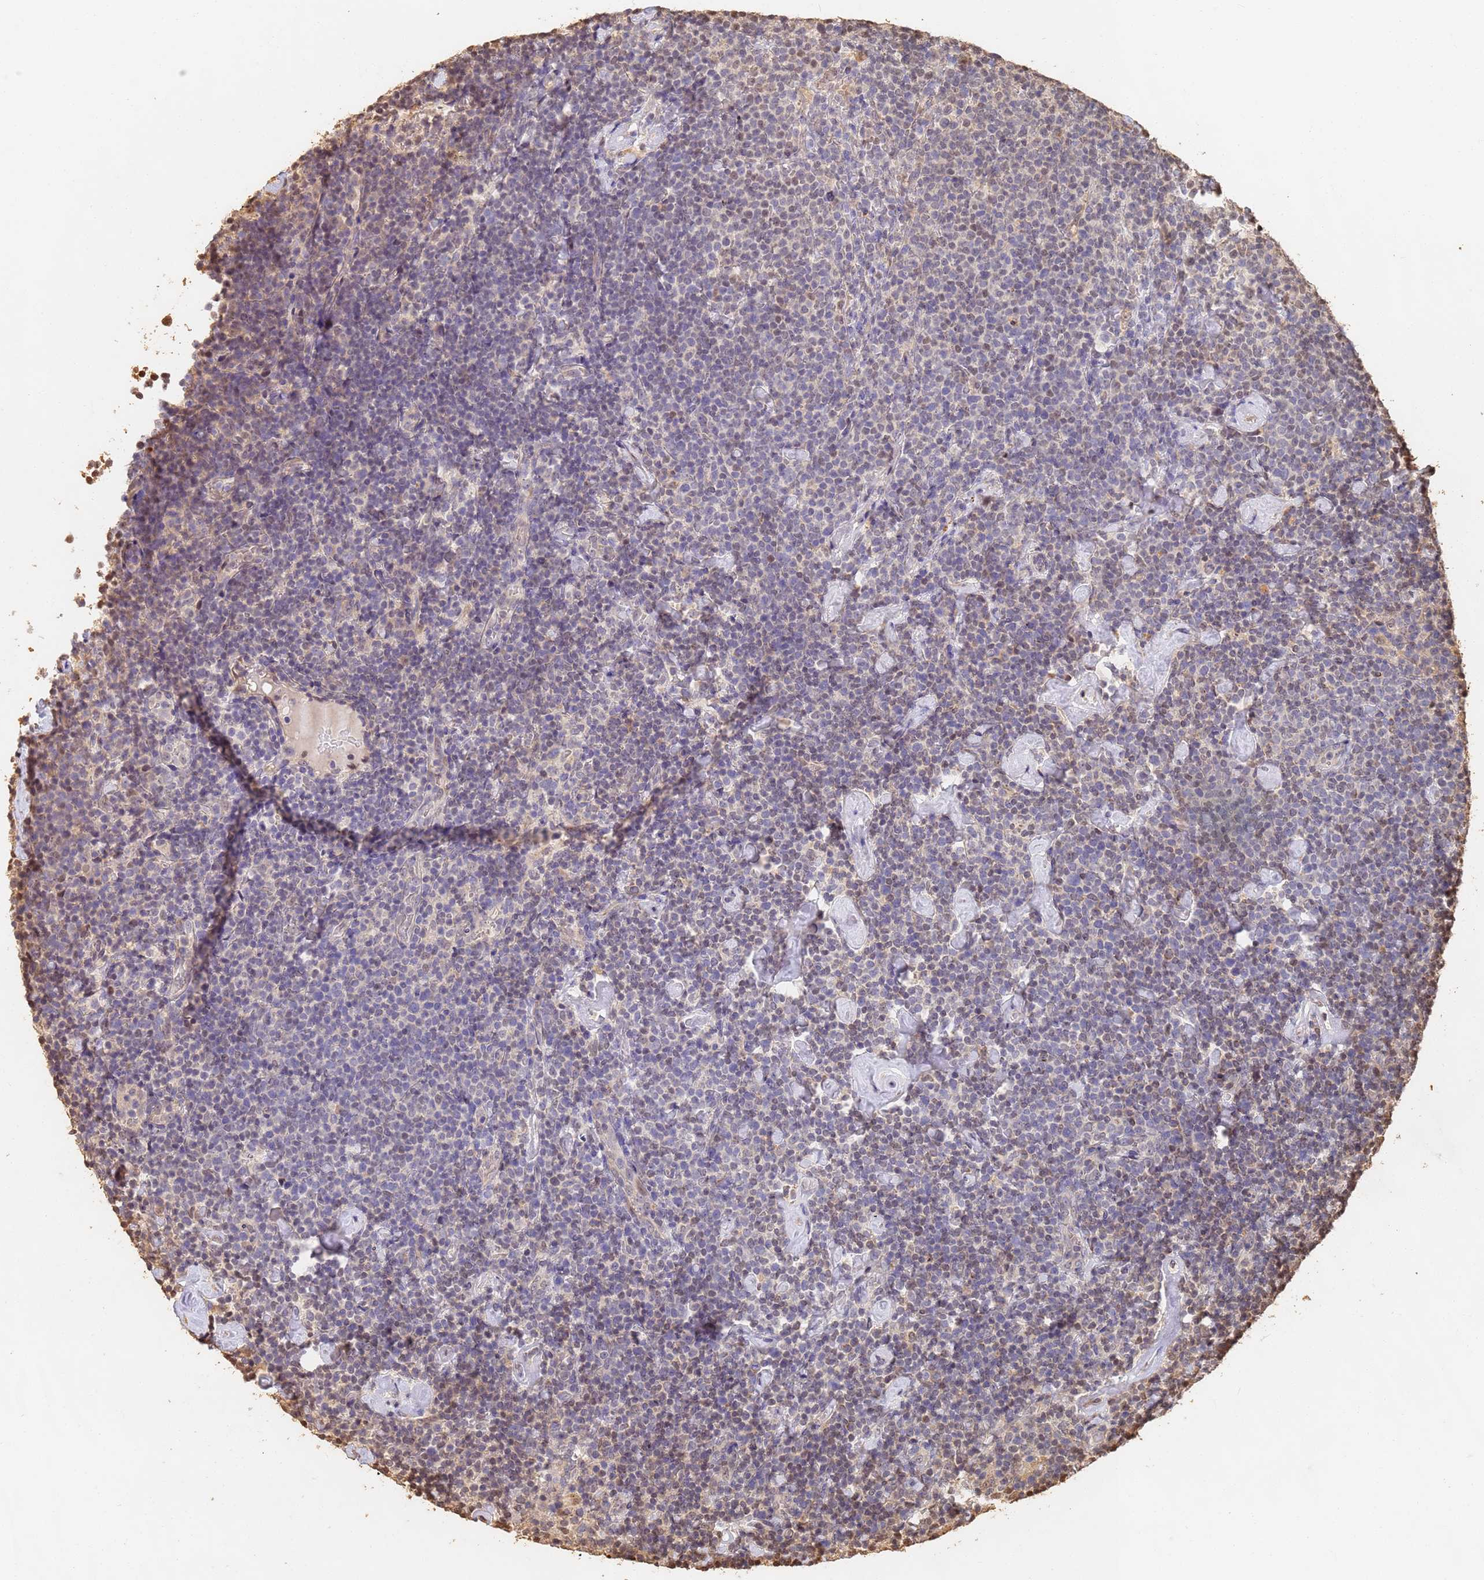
{"staining": {"intensity": "weak", "quantity": "<25%", "location": "nuclear"}, "tissue": "lymphoma", "cell_type": "Tumor cells", "image_type": "cancer", "snomed": [{"axis": "morphology", "description": "Malignant lymphoma, non-Hodgkin's type, High grade"}, {"axis": "topography", "description": "Lymph node"}], "caption": "Immunohistochemistry photomicrograph of neoplastic tissue: human lymphoma stained with DAB (3,3'-diaminobenzidine) displays no significant protein positivity in tumor cells.", "gene": "JAK2", "patient": {"sex": "male", "age": 61}}